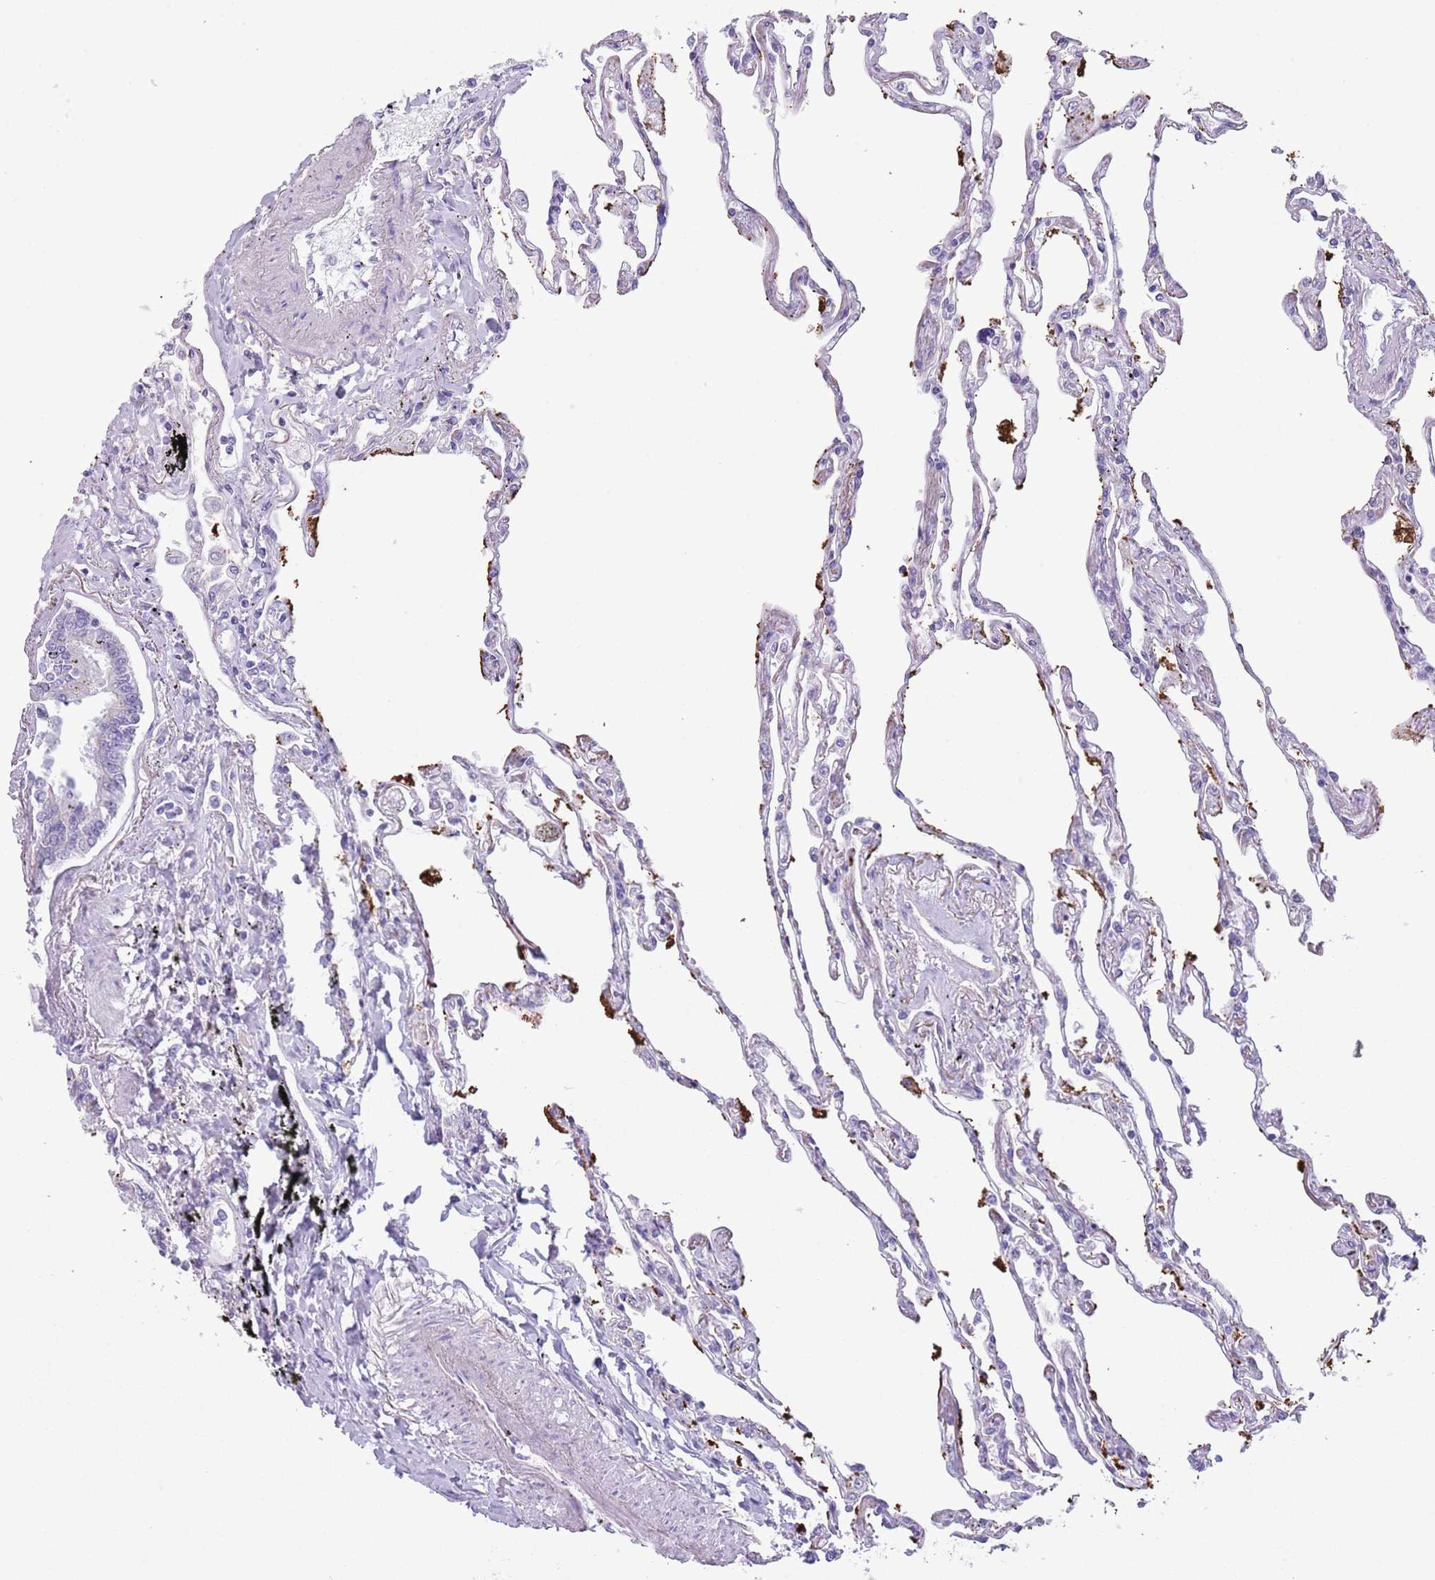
{"staining": {"intensity": "negative", "quantity": "none", "location": "none"}, "tissue": "lung", "cell_type": "Alveolar cells", "image_type": "normal", "snomed": [{"axis": "morphology", "description": "Normal tissue, NOS"}, {"axis": "topography", "description": "Lung"}], "caption": "A histopathology image of lung stained for a protein displays no brown staining in alveolar cells.", "gene": "RBP3", "patient": {"sex": "female", "age": 67}}